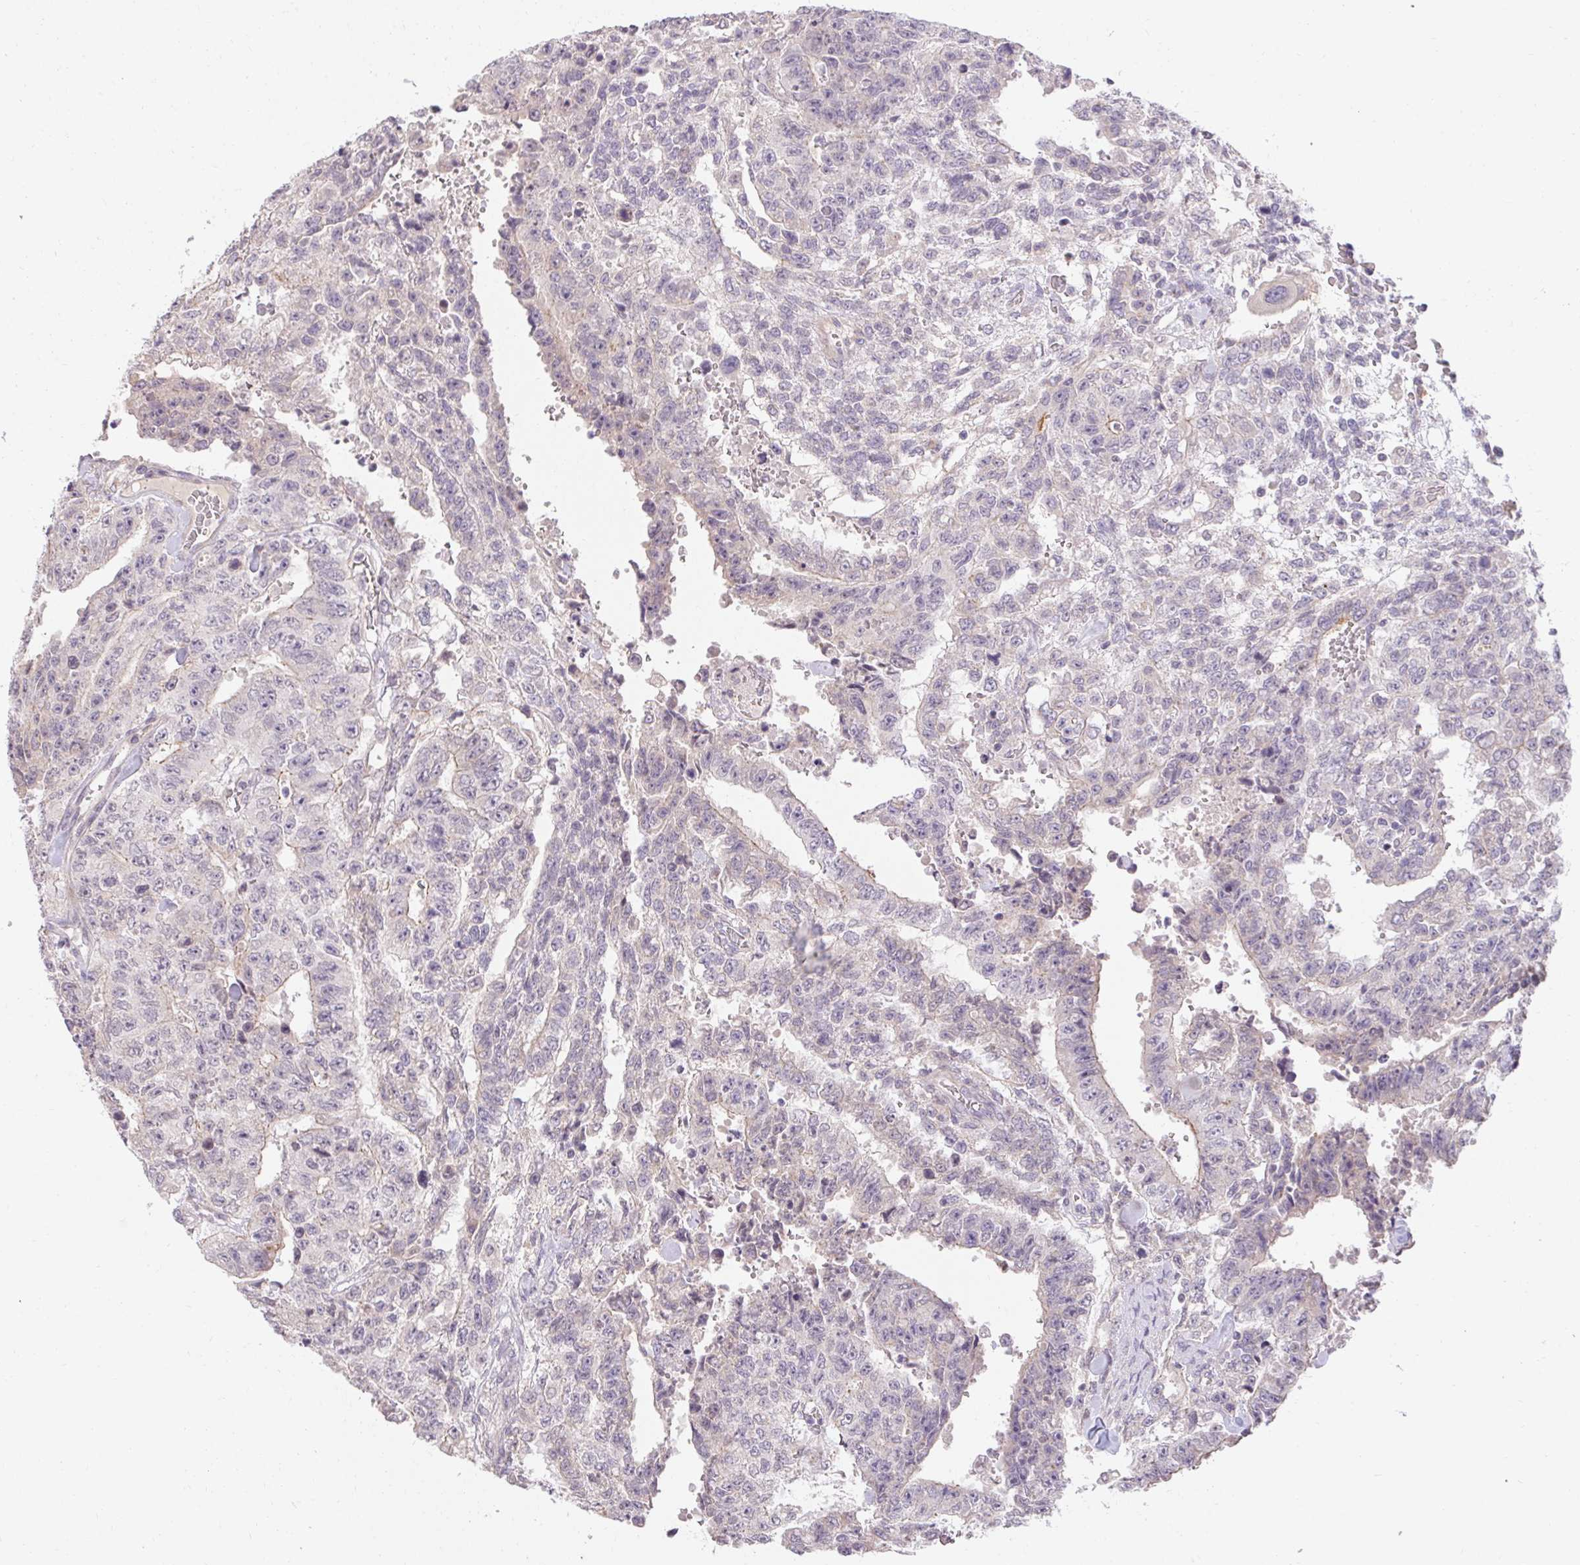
{"staining": {"intensity": "negative", "quantity": "none", "location": "none"}, "tissue": "testis cancer", "cell_type": "Tumor cells", "image_type": "cancer", "snomed": [{"axis": "morphology", "description": "Carcinoma, Embryonal, NOS"}, {"axis": "topography", "description": "Testis"}], "caption": "DAB immunohistochemical staining of testis cancer (embryonal carcinoma) reveals no significant expression in tumor cells.", "gene": "TMEM52B", "patient": {"sex": "male", "age": 24}}